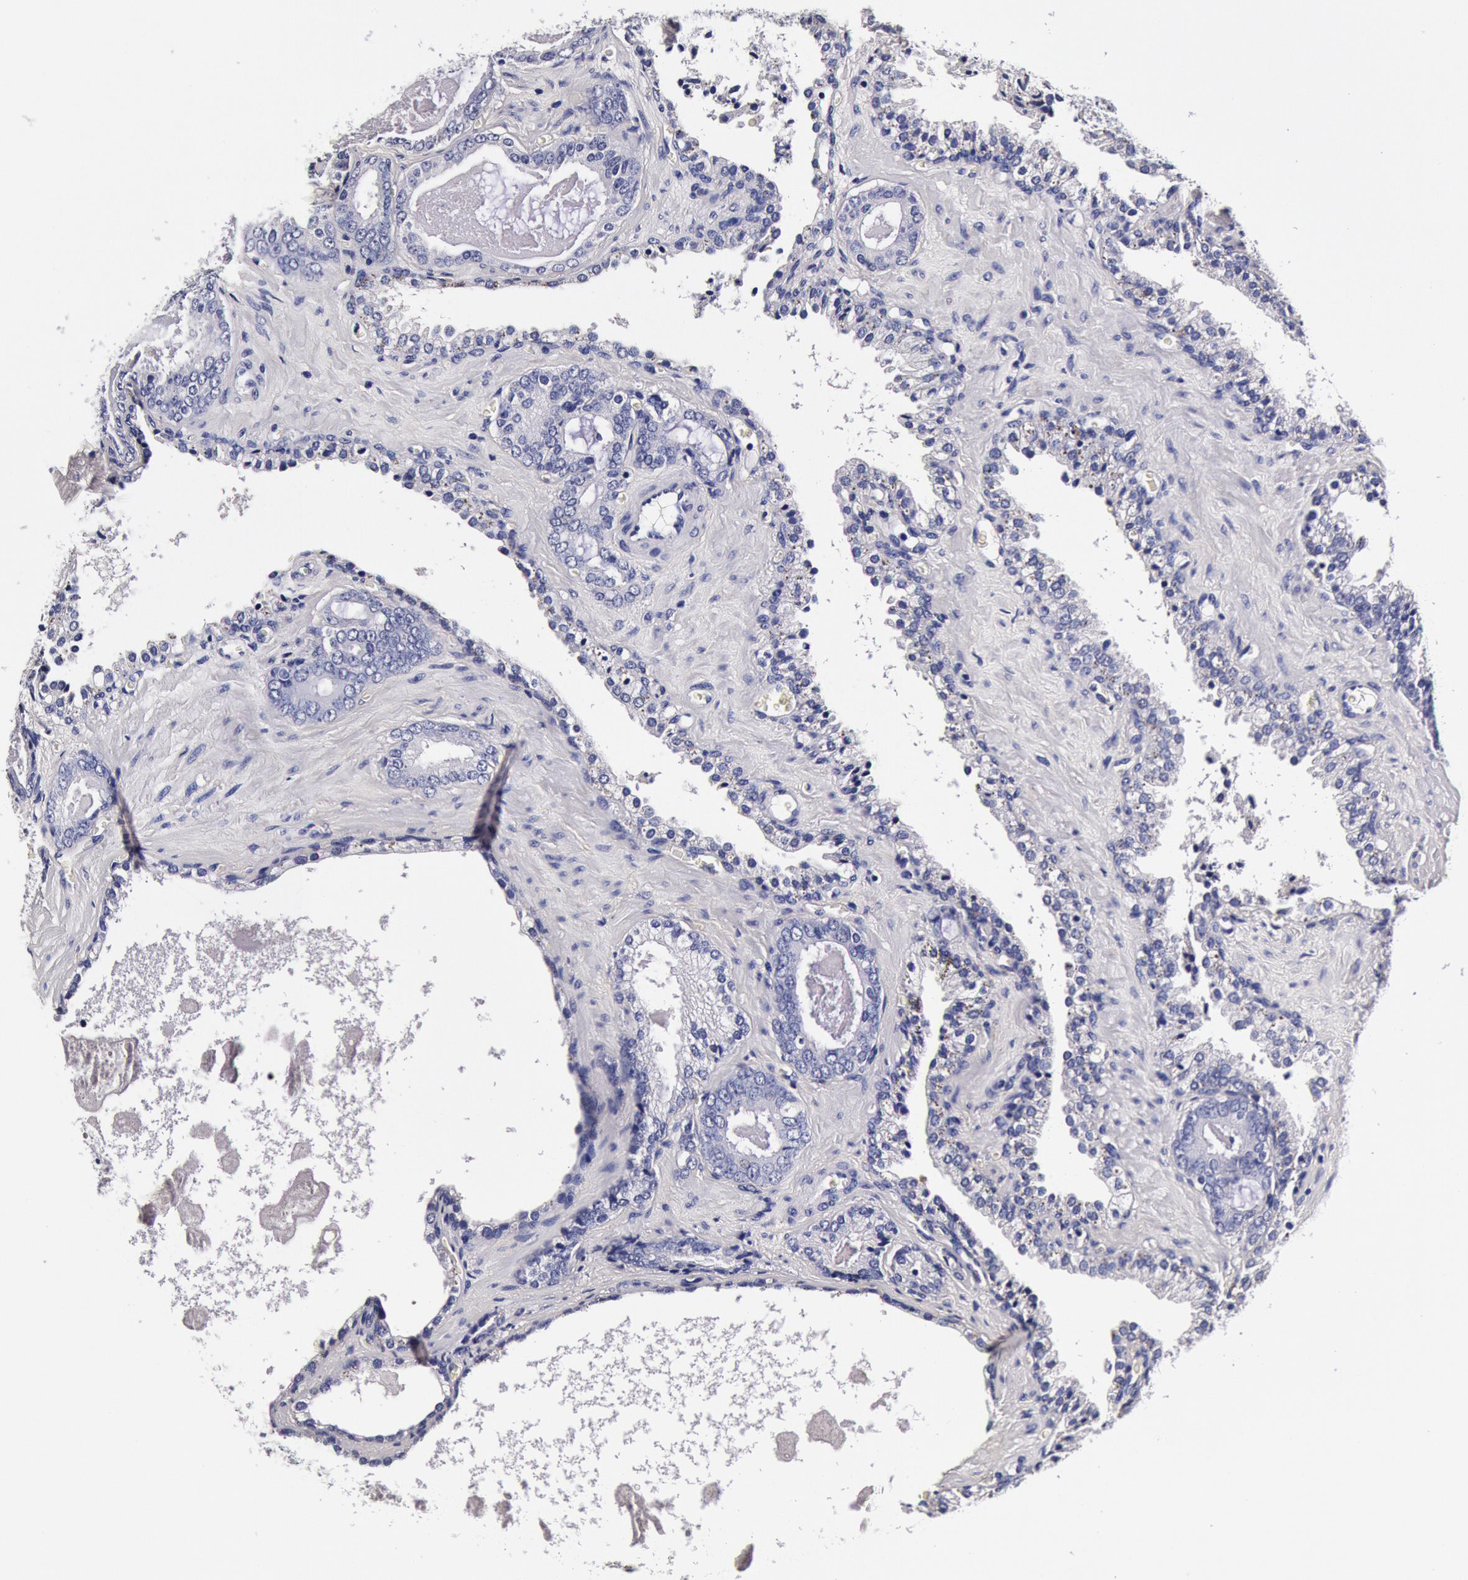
{"staining": {"intensity": "negative", "quantity": "none", "location": "none"}, "tissue": "prostate cancer", "cell_type": "Tumor cells", "image_type": "cancer", "snomed": [{"axis": "morphology", "description": "Adenocarcinoma, Medium grade"}, {"axis": "topography", "description": "Prostate"}], "caption": "IHC micrograph of neoplastic tissue: adenocarcinoma (medium-grade) (prostate) stained with DAB (3,3'-diaminobenzidine) exhibits no significant protein expression in tumor cells.", "gene": "CCDC22", "patient": {"sex": "male", "age": 64}}